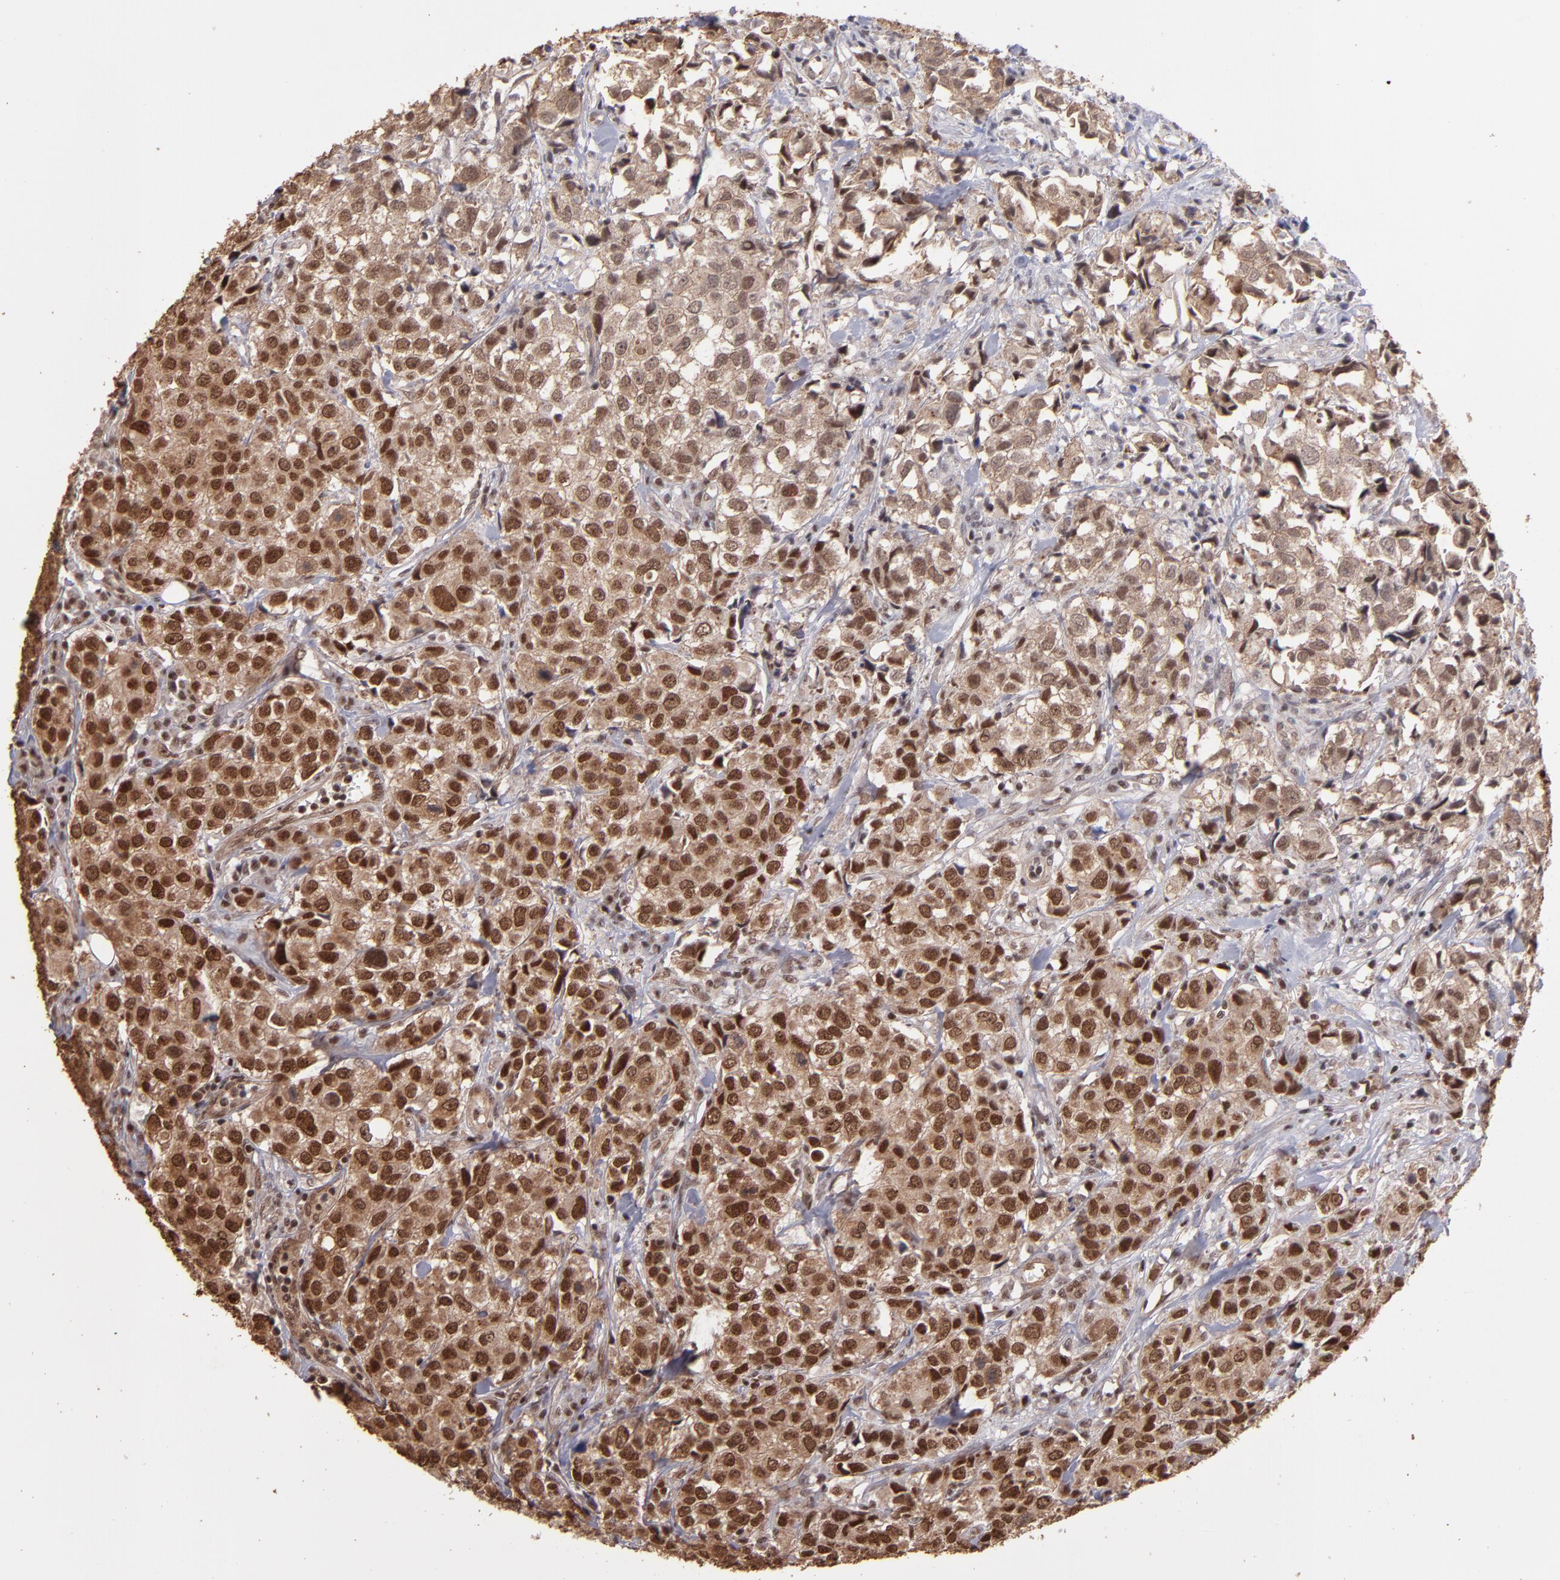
{"staining": {"intensity": "strong", "quantity": ">75%", "location": "cytoplasmic/membranous,nuclear"}, "tissue": "urothelial cancer", "cell_type": "Tumor cells", "image_type": "cancer", "snomed": [{"axis": "morphology", "description": "Urothelial carcinoma, High grade"}, {"axis": "topography", "description": "Urinary bladder"}], "caption": "Immunohistochemistry staining of urothelial carcinoma (high-grade), which displays high levels of strong cytoplasmic/membranous and nuclear positivity in about >75% of tumor cells indicating strong cytoplasmic/membranous and nuclear protein expression. The staining was performed using DAB (brown) for protein detection and nuclei were counterstained in hematoxylin (blue).", "gene": "TERF2", "patient": {"sex": "female", "age": 75}}